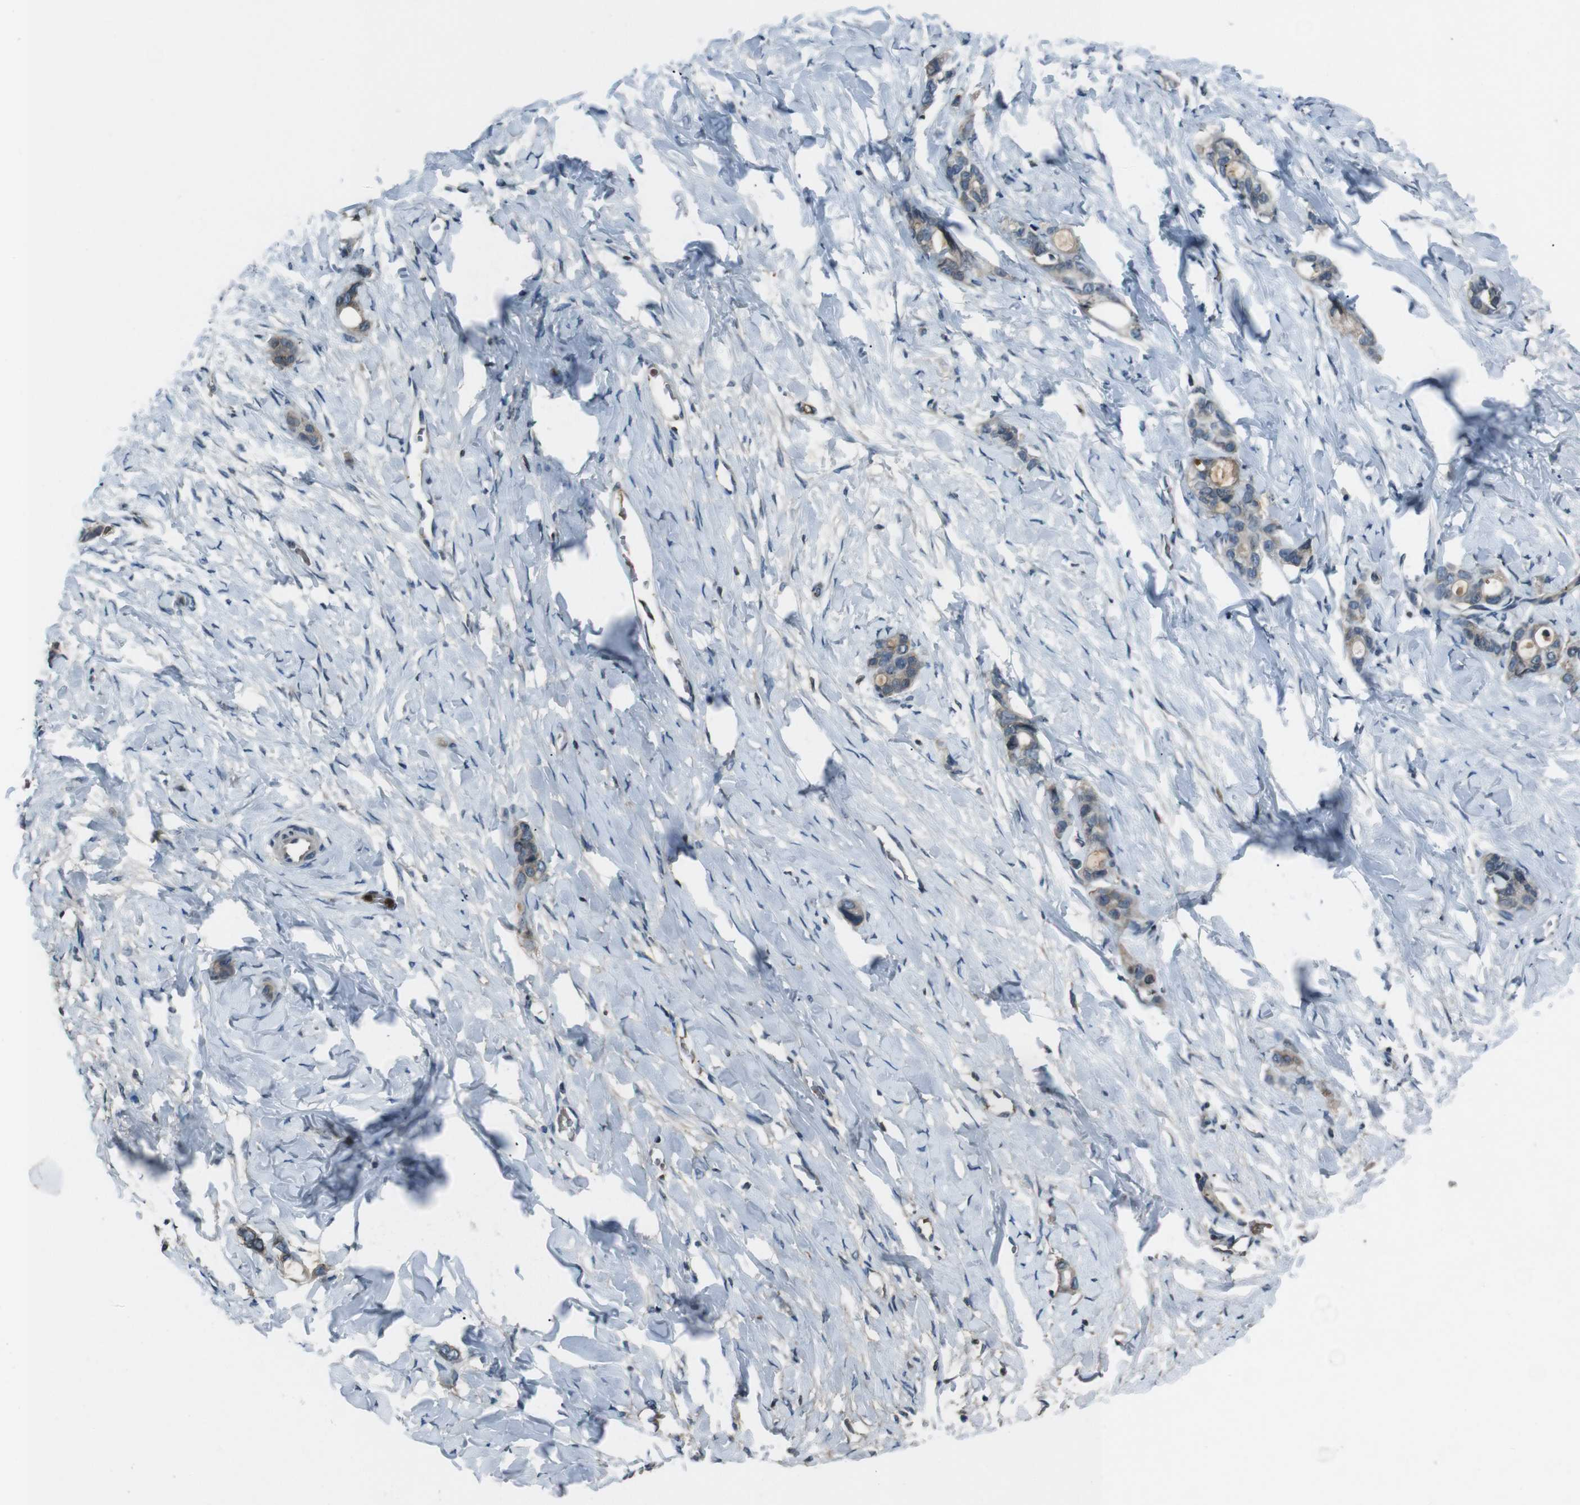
{"staining": {"intensity": "moderate", "quantity": ">75%", "location": "cytoplasmic/membranous"}, "tissue": "stomach cancer", "cell_type": "Tumor cells", "image_type": "cancer", "snomed": [{"axis": "morphology", "description": "Adenocarcinoma, NOS"}, {"axis": "topography", "description": "Stomach"}], "caption": "This is a micrograph of IHC staining of stomach cancer (adenocarcinoma), which shows moderate positivity in the cytoplasmic/membranous of tumor cells.", "gene": "UGT1A6", "patient": {"sex": "female", "age": 75}}